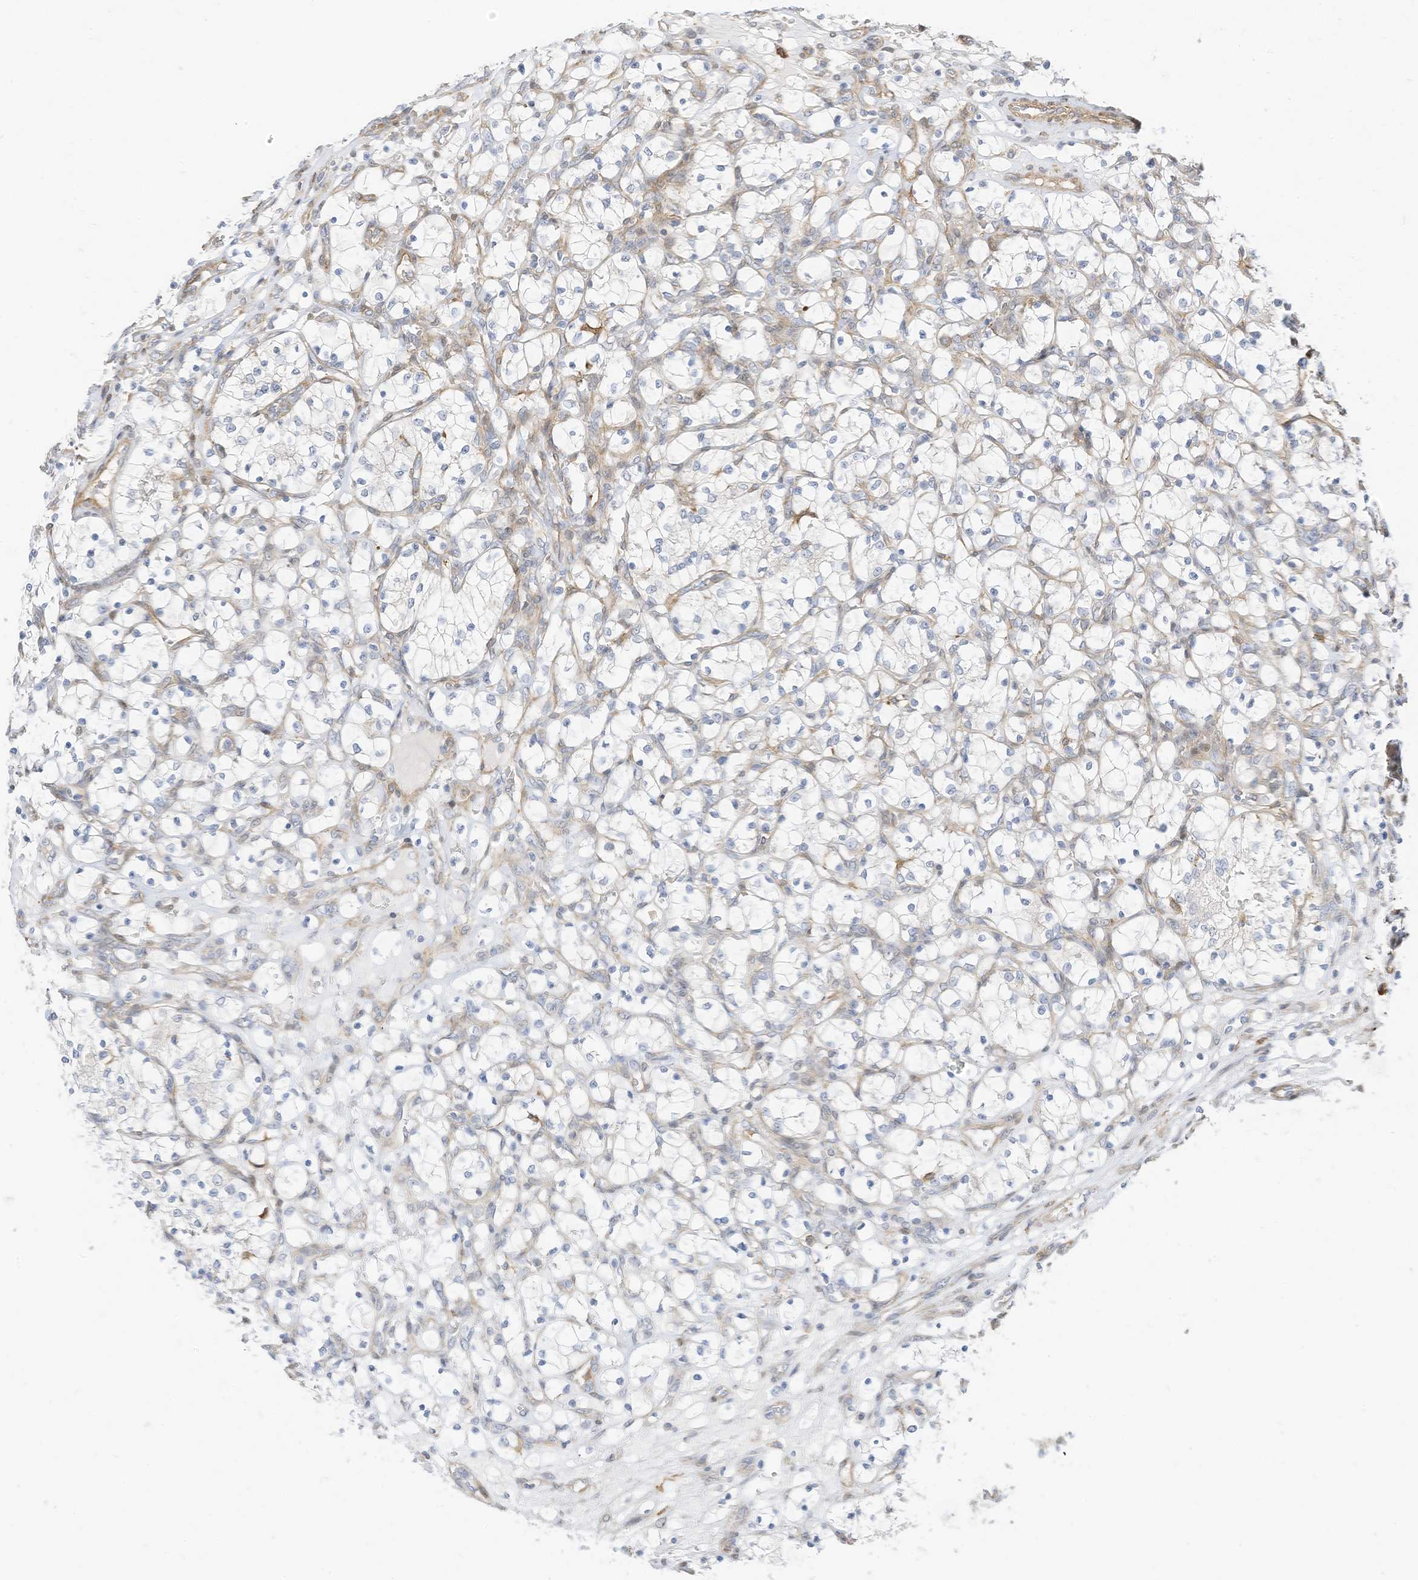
{"staining": {"intensity": "negative", "quantity": "none", "location": "none"}, "tissue": "renal cancer", "cell_type": "Tumor cells", "image_type": "cancer", "snomed": [{"axis": "morphology", "description": "Adenocarcinoma, NOS"}, {"axis": "topography", "description": "Kidney"}], "caption": "An image of human renal adenocarcinoma is negative for staining in tumor cells. (DAB (3,3'-diaminobenzidine) IHC visualized using brightfield microscopy, high magnification).", "gene": "ATP13A1", "patient": {"sex": "female", "age": 69}}